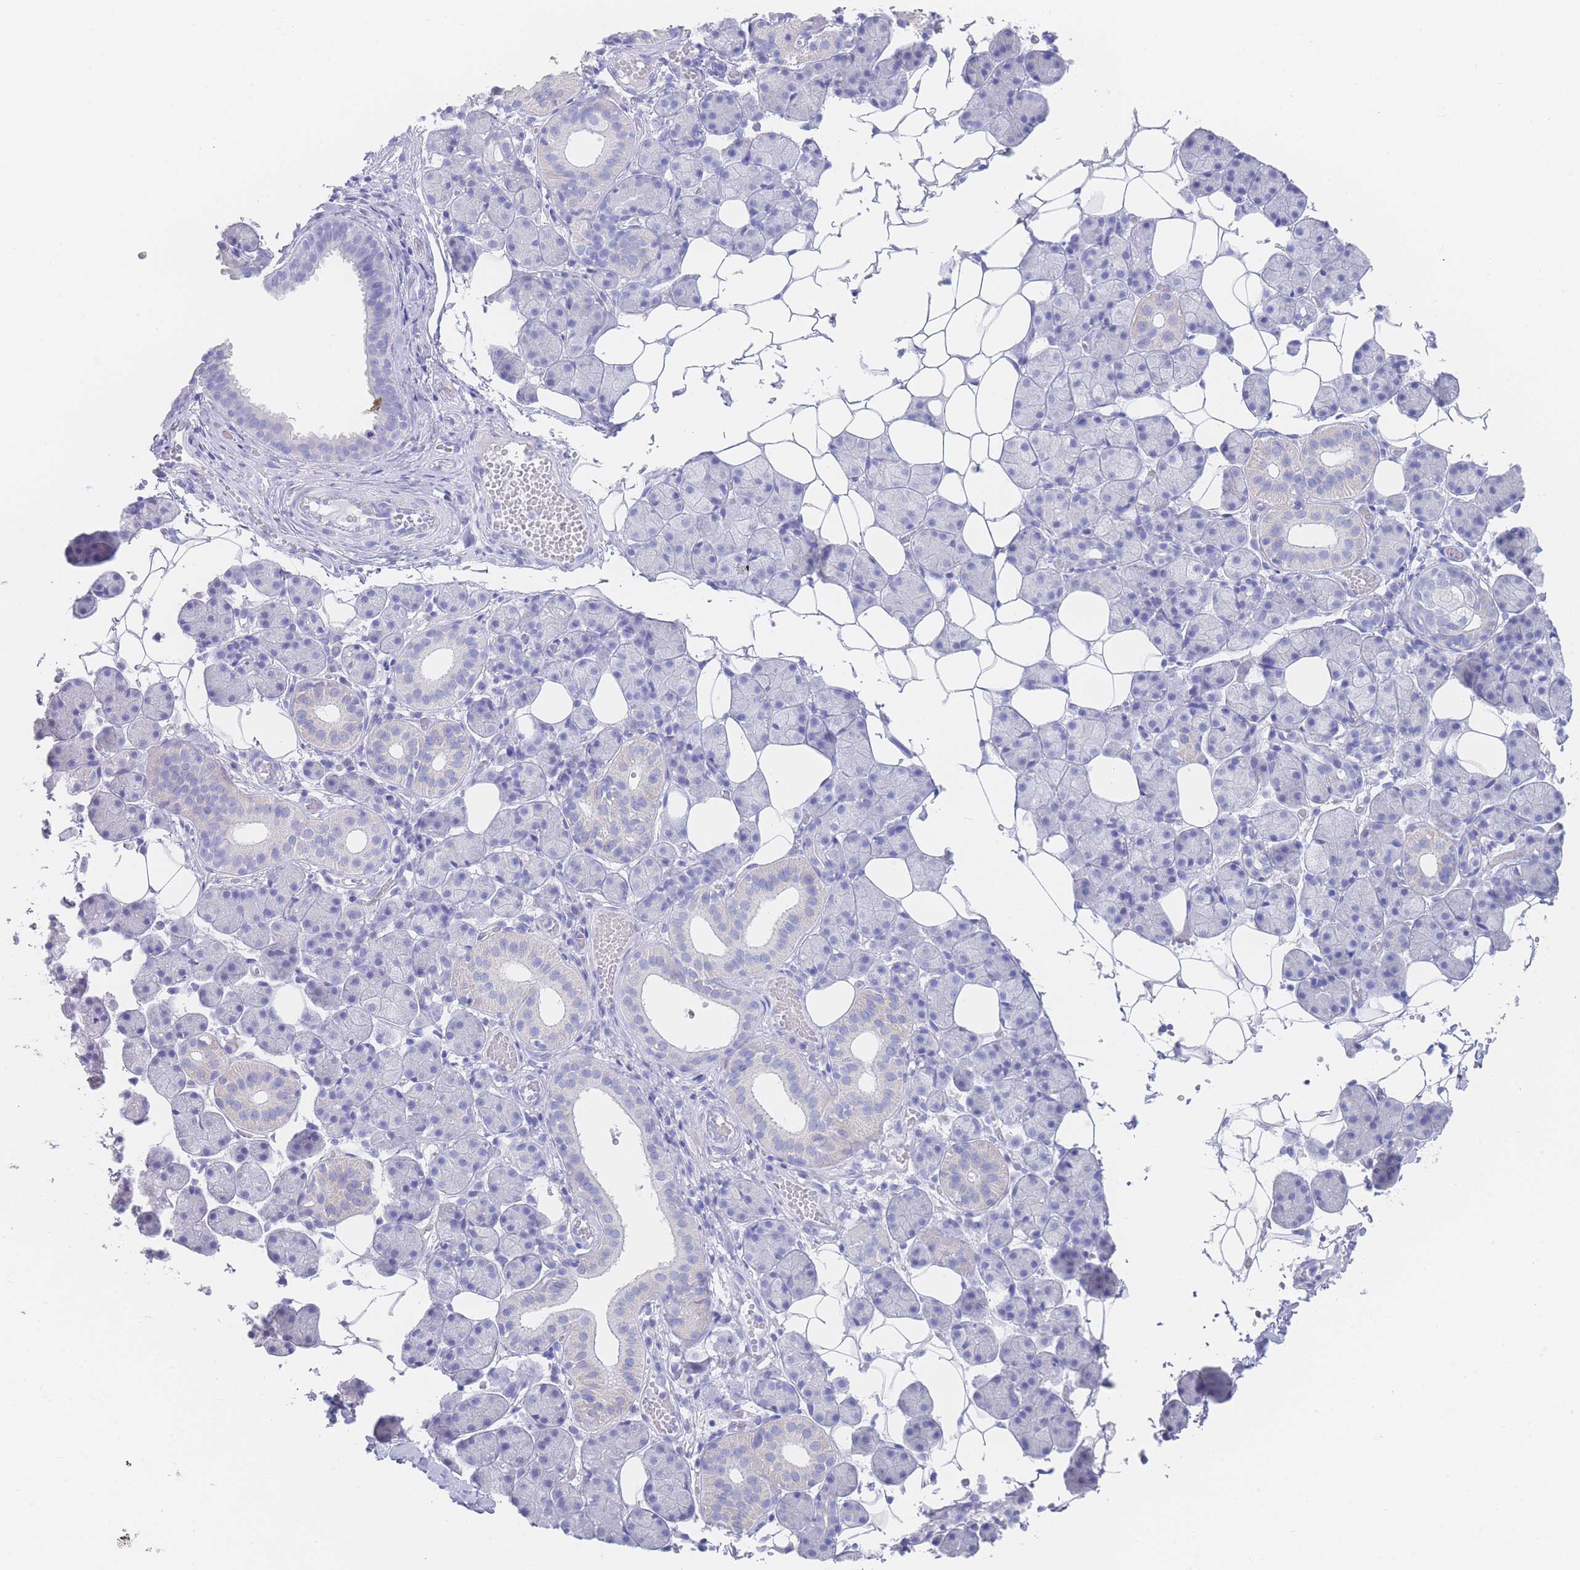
{"staining": {"intensity": "negative", "quantity": "none", "location": "none"}, "tissue": "salivary gland", "cell_type": "Glandular cells", "image_type": "normal", "snomed": [{"axis": "morphology", "description": "Normal tissue, NOS"}, {"axis": "topography", "description": "Salivary gland"}], "caption": "Salivary gland stained for a protein using immunohistochemistry (IHC) exhibits no positivity glandular cells.", "gene": "LRRC37A2", "patient": {"sex": "female", "age": 33}}